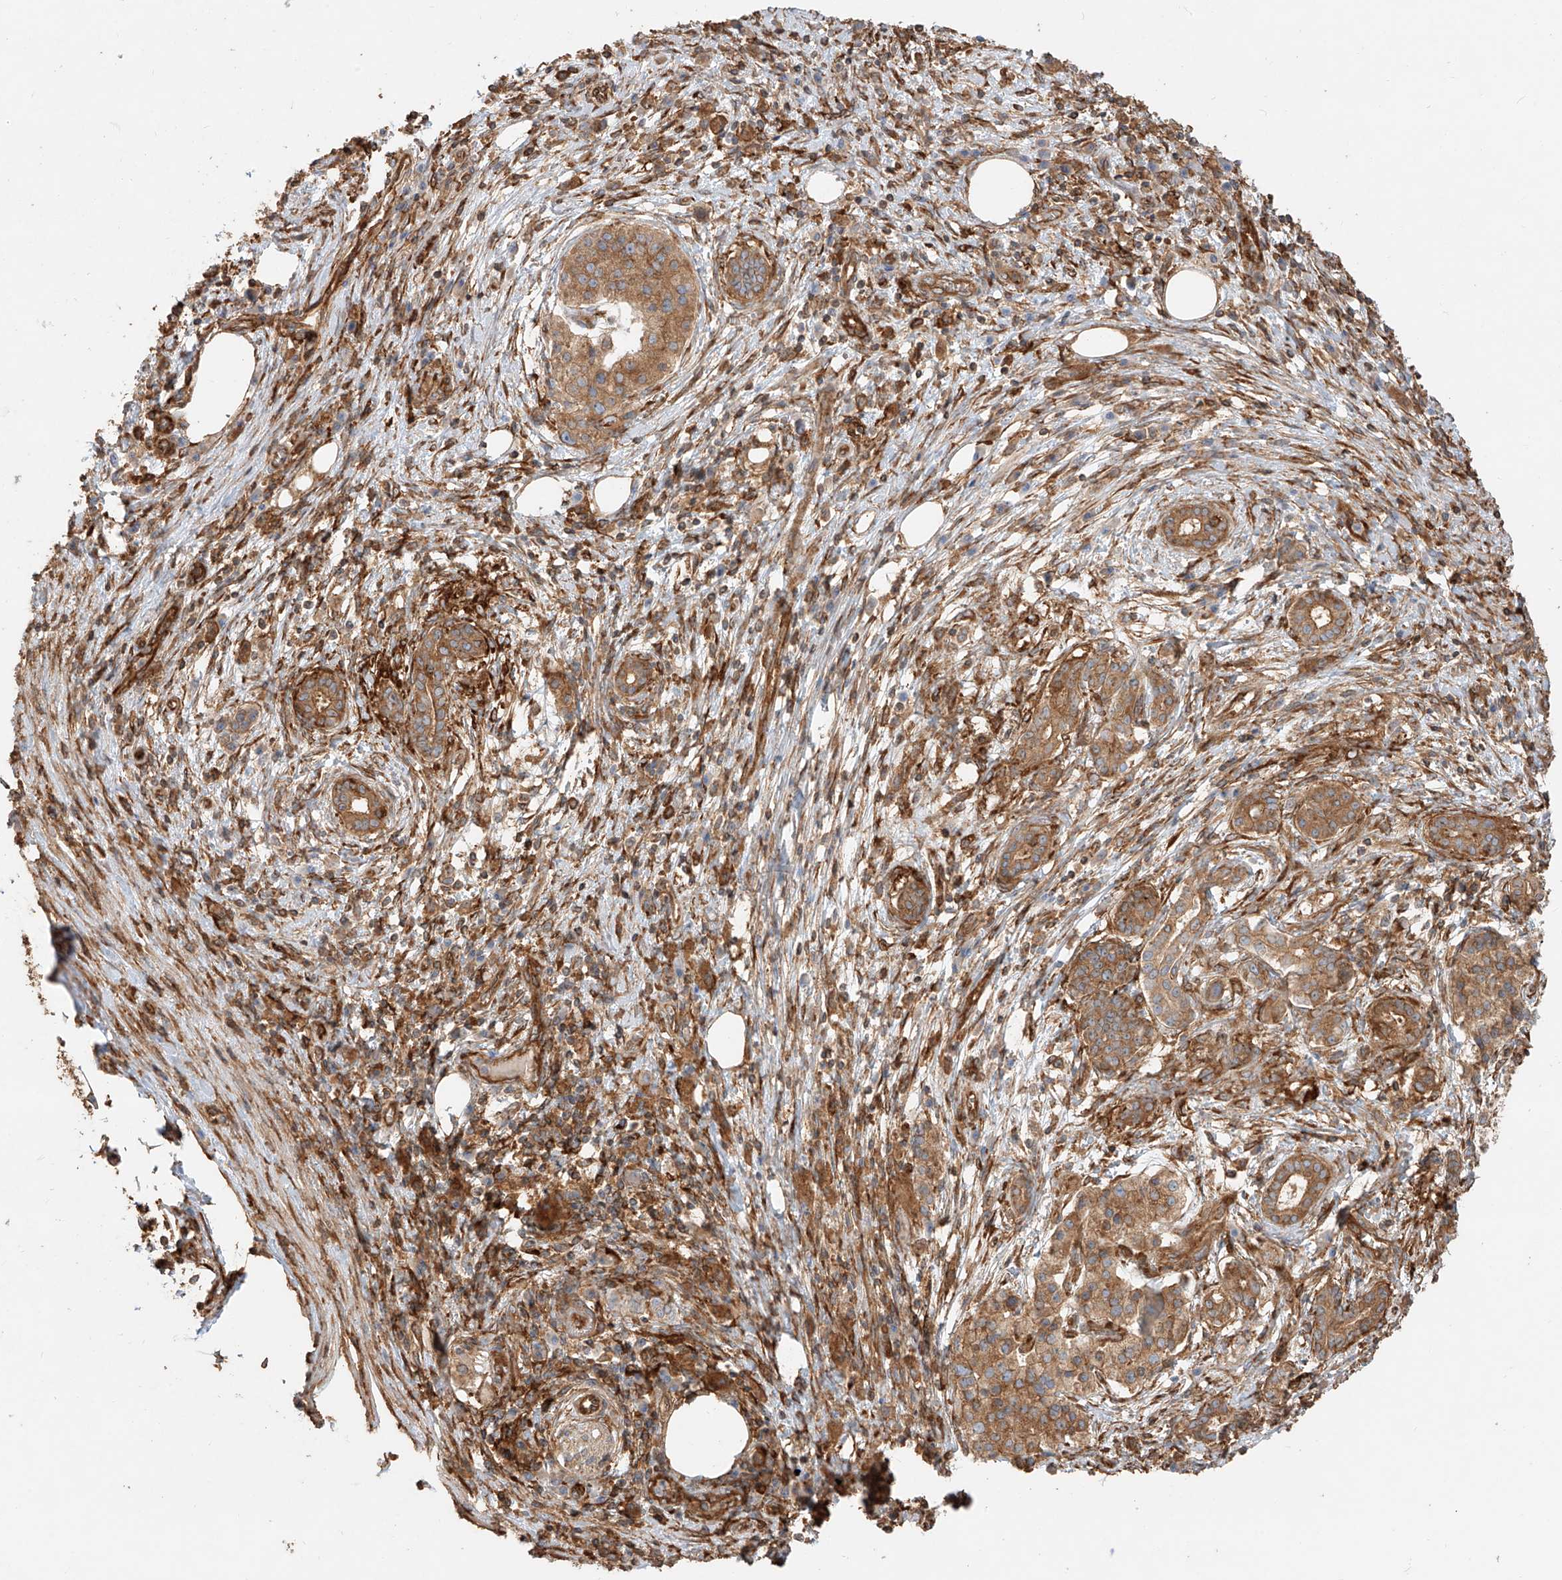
{"staining": {"intensity": "moderate", "quantity": ">75%", "location": "cytoplasmic/membranous"}, "tissue": "pancreatic cancer", "cell_type": "Tumor cells", "image_type": "cancer", "snomed": [{"axis": "morphology", "description": "Adenocarcinoma, NOS"}, {"axis": "topography", "description": "Pancreas"}], "caption": "Pancreatic cancer stained with a brown dye displays moderate cytoplasmic/membranous positive positivity in about >75% of tumor cells.", "gene": "SNX9", "patient": {"sex": "female", "age": 73}}